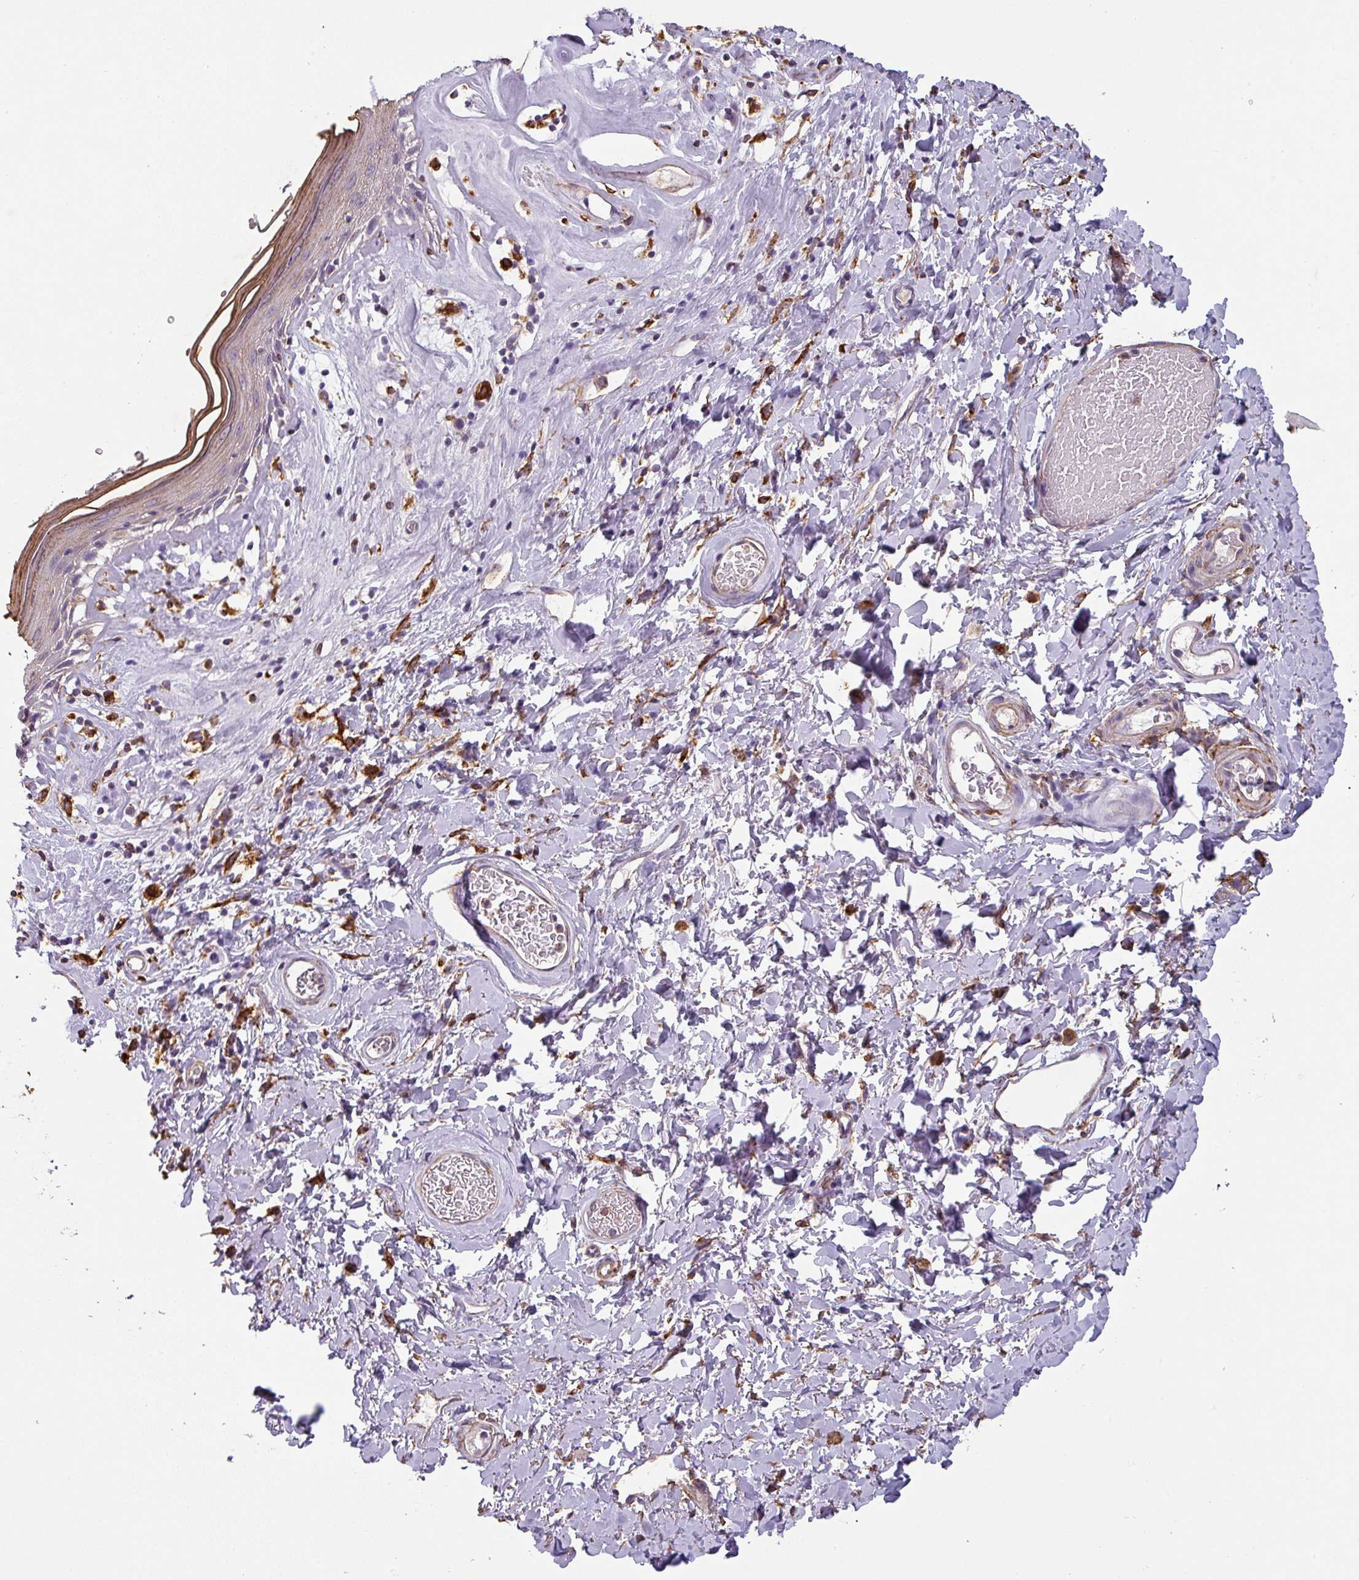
{"staining": {"intensity": "moderate", "quantity": "<25%", "location": "cytoplasmic/membranous"}, "tissue": "skin", "cell_type": "Epidermal cells", "image_type": "normal", "snomed": [{"axis": "morphology", "description": "Normal tissue, NOS"}, {"axis": "morphology", "description": "Inflammation, NOS"}, {"axis": "topography", "description": "Vulva"}], "caption": "Immunohistochemical staining of normal skin displays low levels of moderate cytoplasmic/membranous staining in approximately <25% of epidermal cells. (DAB IHC with brightfield microscopy, high magnification).", "gene": "ZNF280C", "patient": {"sex": "female", "age": 86}}